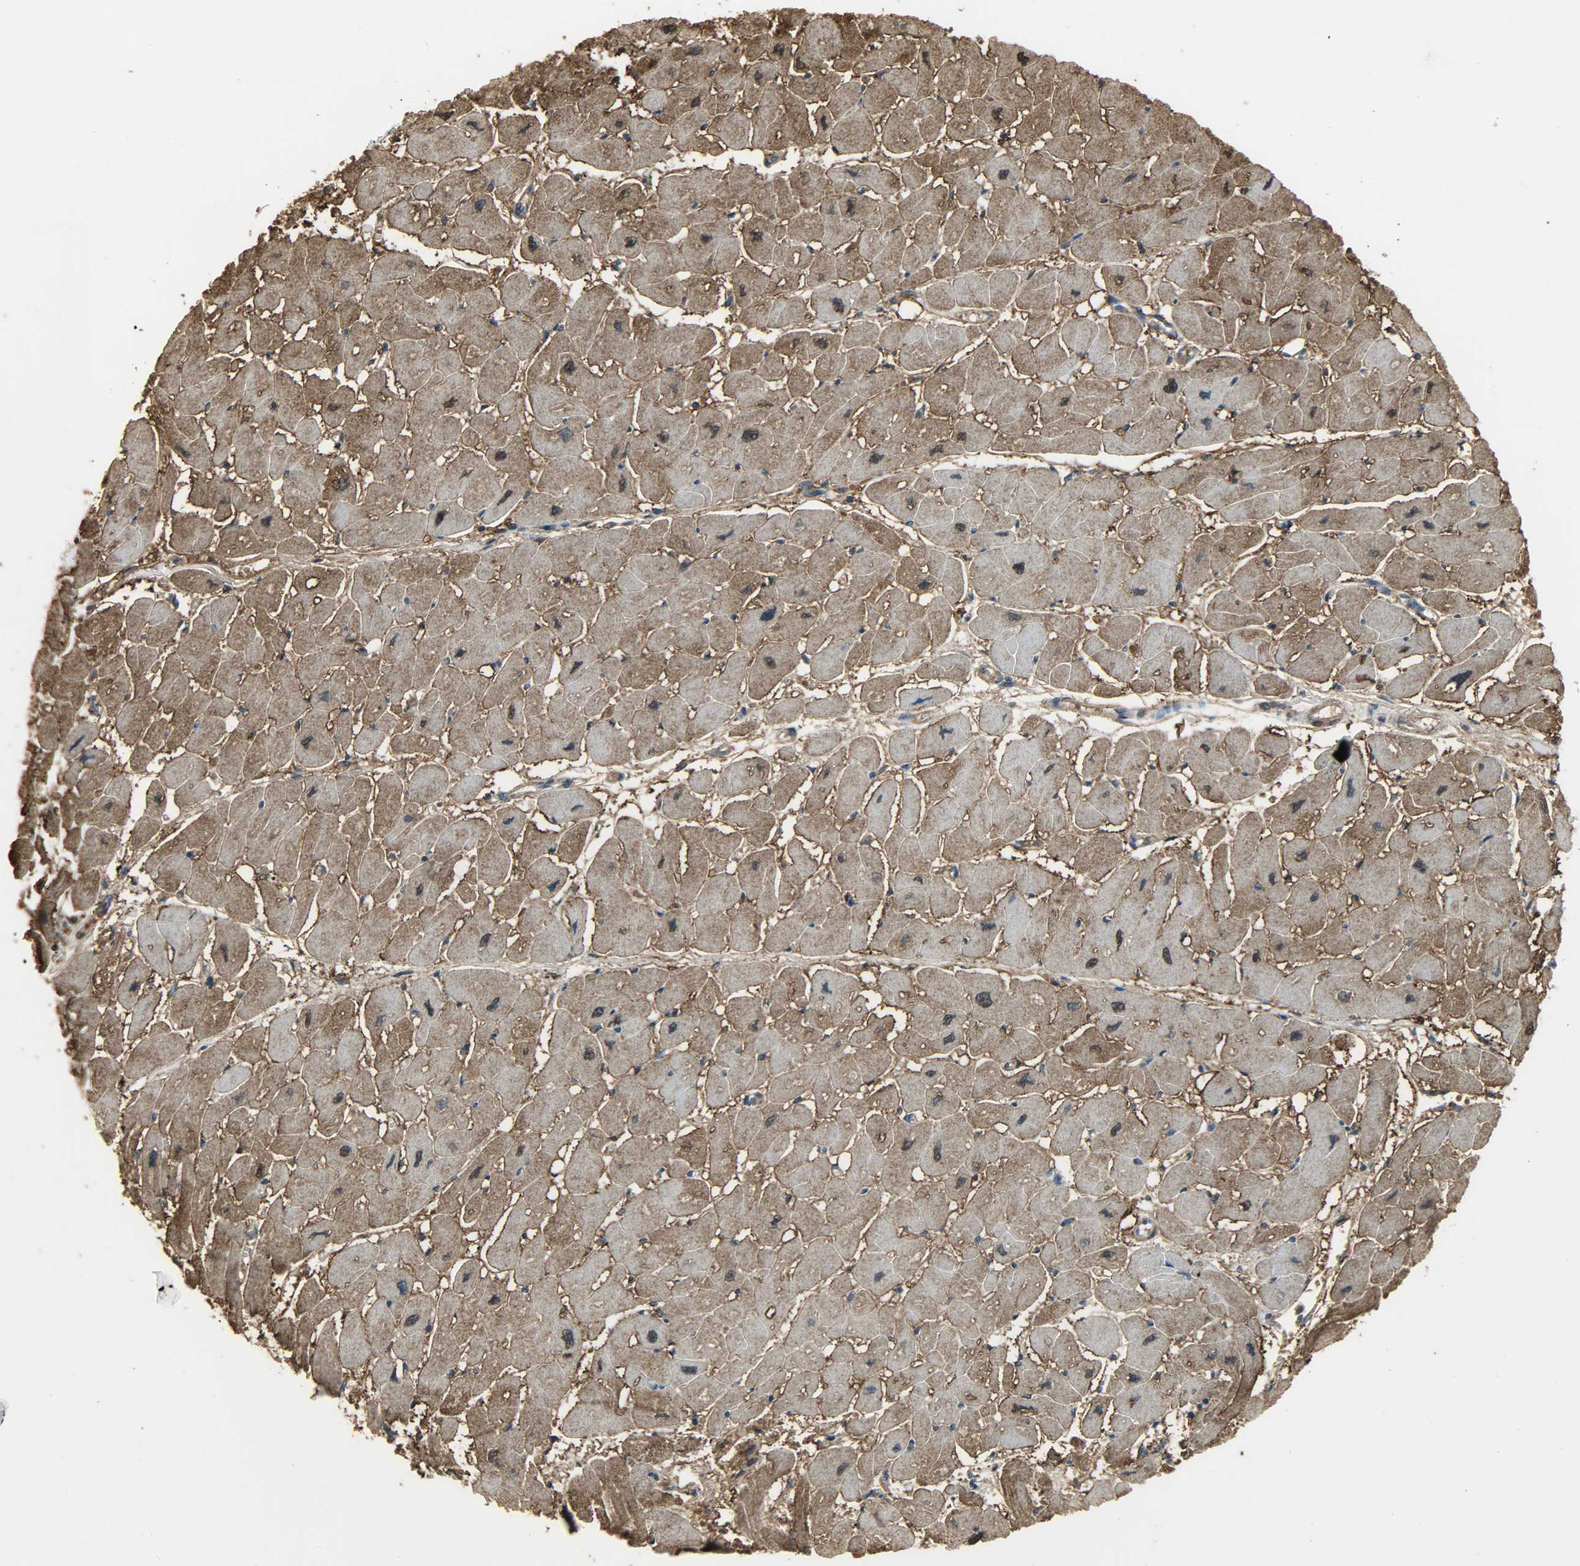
{"staining": {"intensity": "moderate", "quantity": ">75%", "location": "cytoplasmic/membranous,nuclear"}, "tissue": "heart muscle", "cell_type": "Cardiomyocytes", "image_type": "normal", "snomed": [{"axis": "morphology", "description": "Normal tissue, NOS"}, {"axis": "topography", "description": "Heart"}], "caption": "An image of heart muscle stained for a protein displays moderate cytoplasmic/membranous,nuclear brown staining in cardiomyocytes.", "gene": "LDHB", "patient": {"sex": "female", "age": 54}}